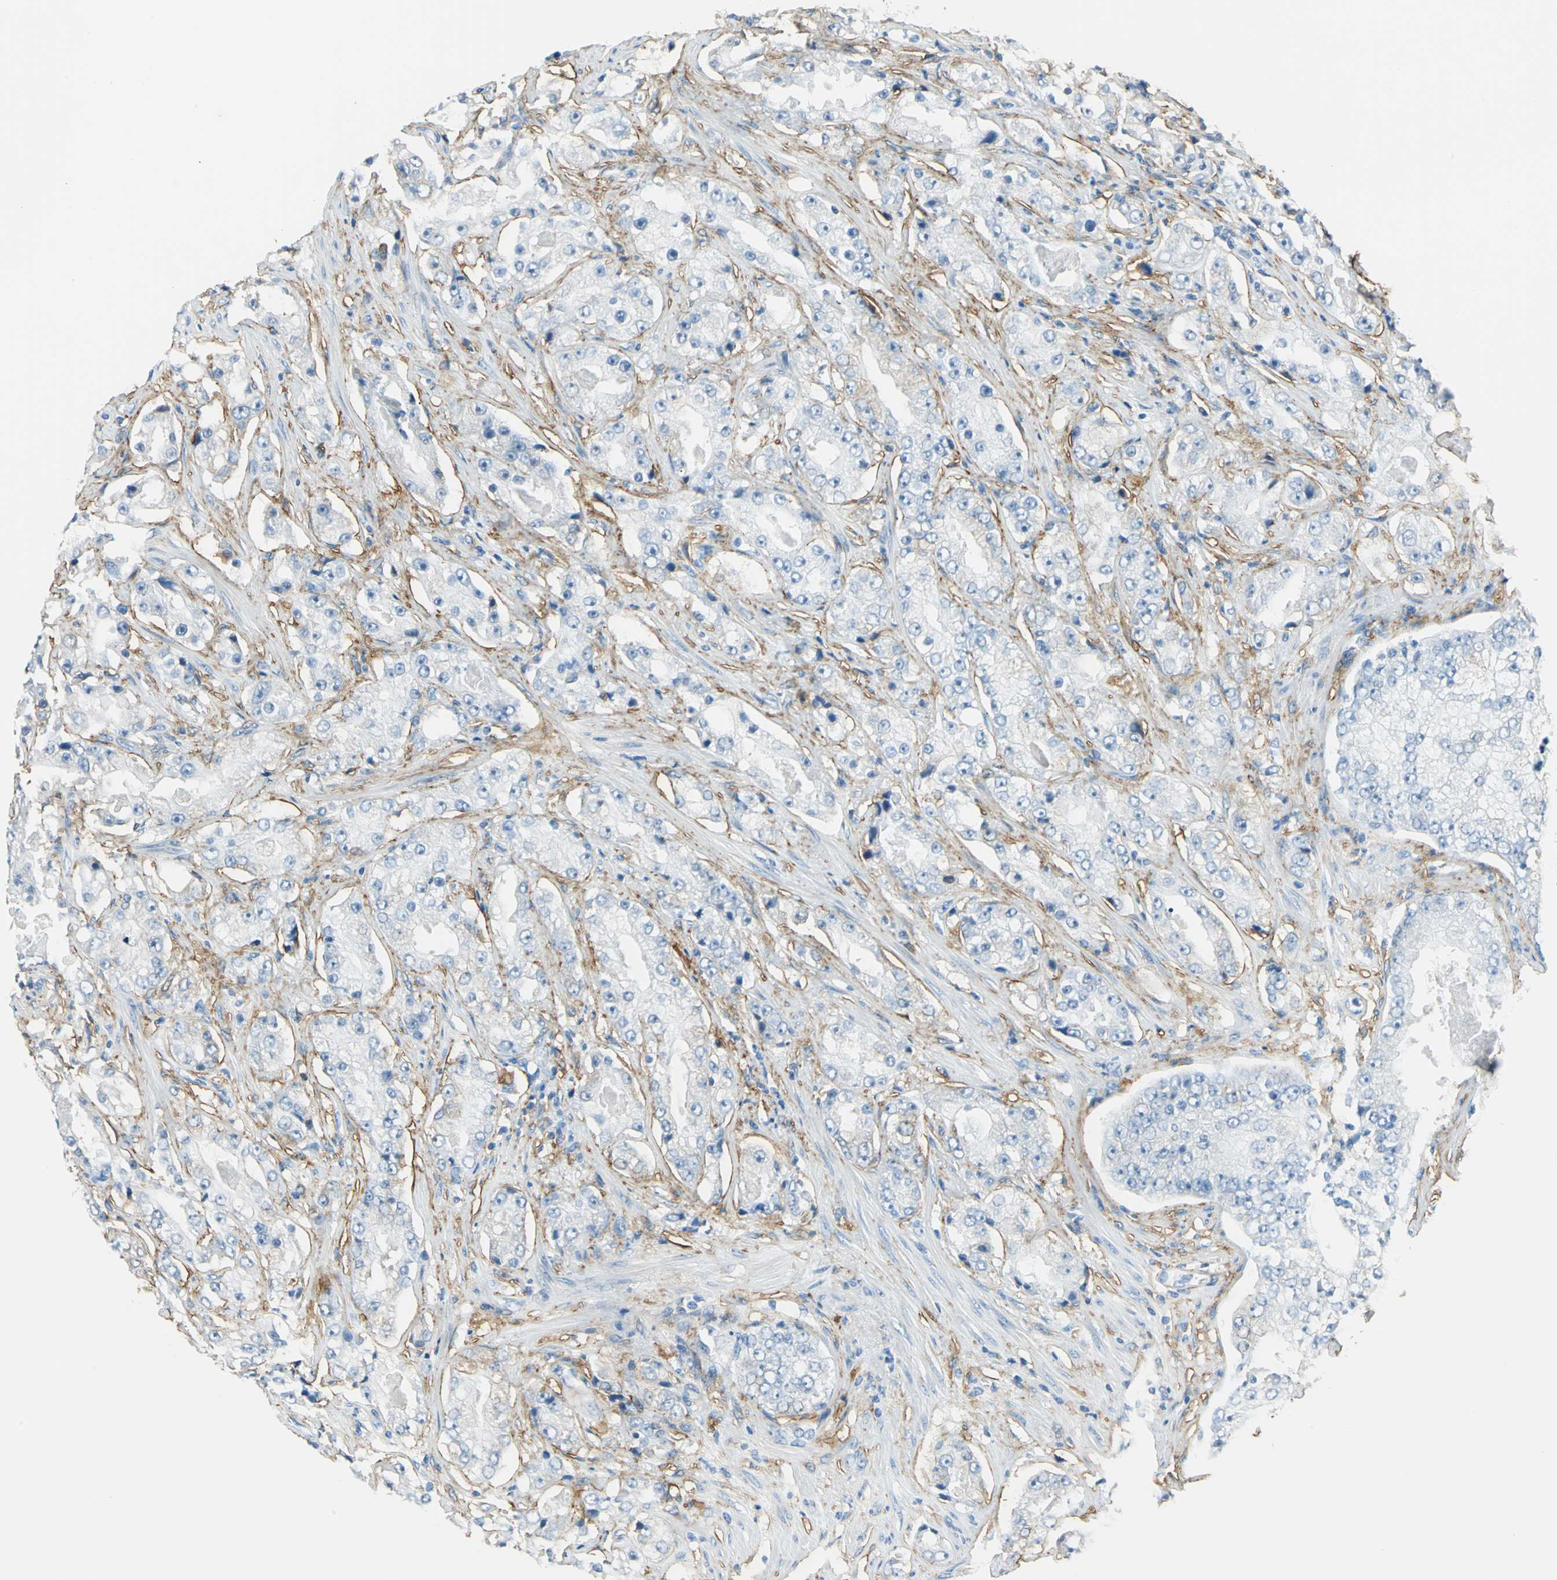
{"staining": {"intensity": "negative", "quantity": "none", "location": "none"}, "tissue": "prostate cancer", "cell_type": "Tumor cells", "image_type": "cancer", "snomed": [{"axis": "morphology", "description": "Adenocarcinoma, High grade"}, {"axis": "topography", "description": "Prostate"}], "caption": "This is a image of immunohistochemistry (IHC) staining of adenocarcinoma (high-grade) (prostate), which shows no staining in tumor cells. (DAB (3,3'-diaminobenzidine) IHC, high magnification).", "gene": "AKAP12", "patient": {"sex": "male", "age": 73}}